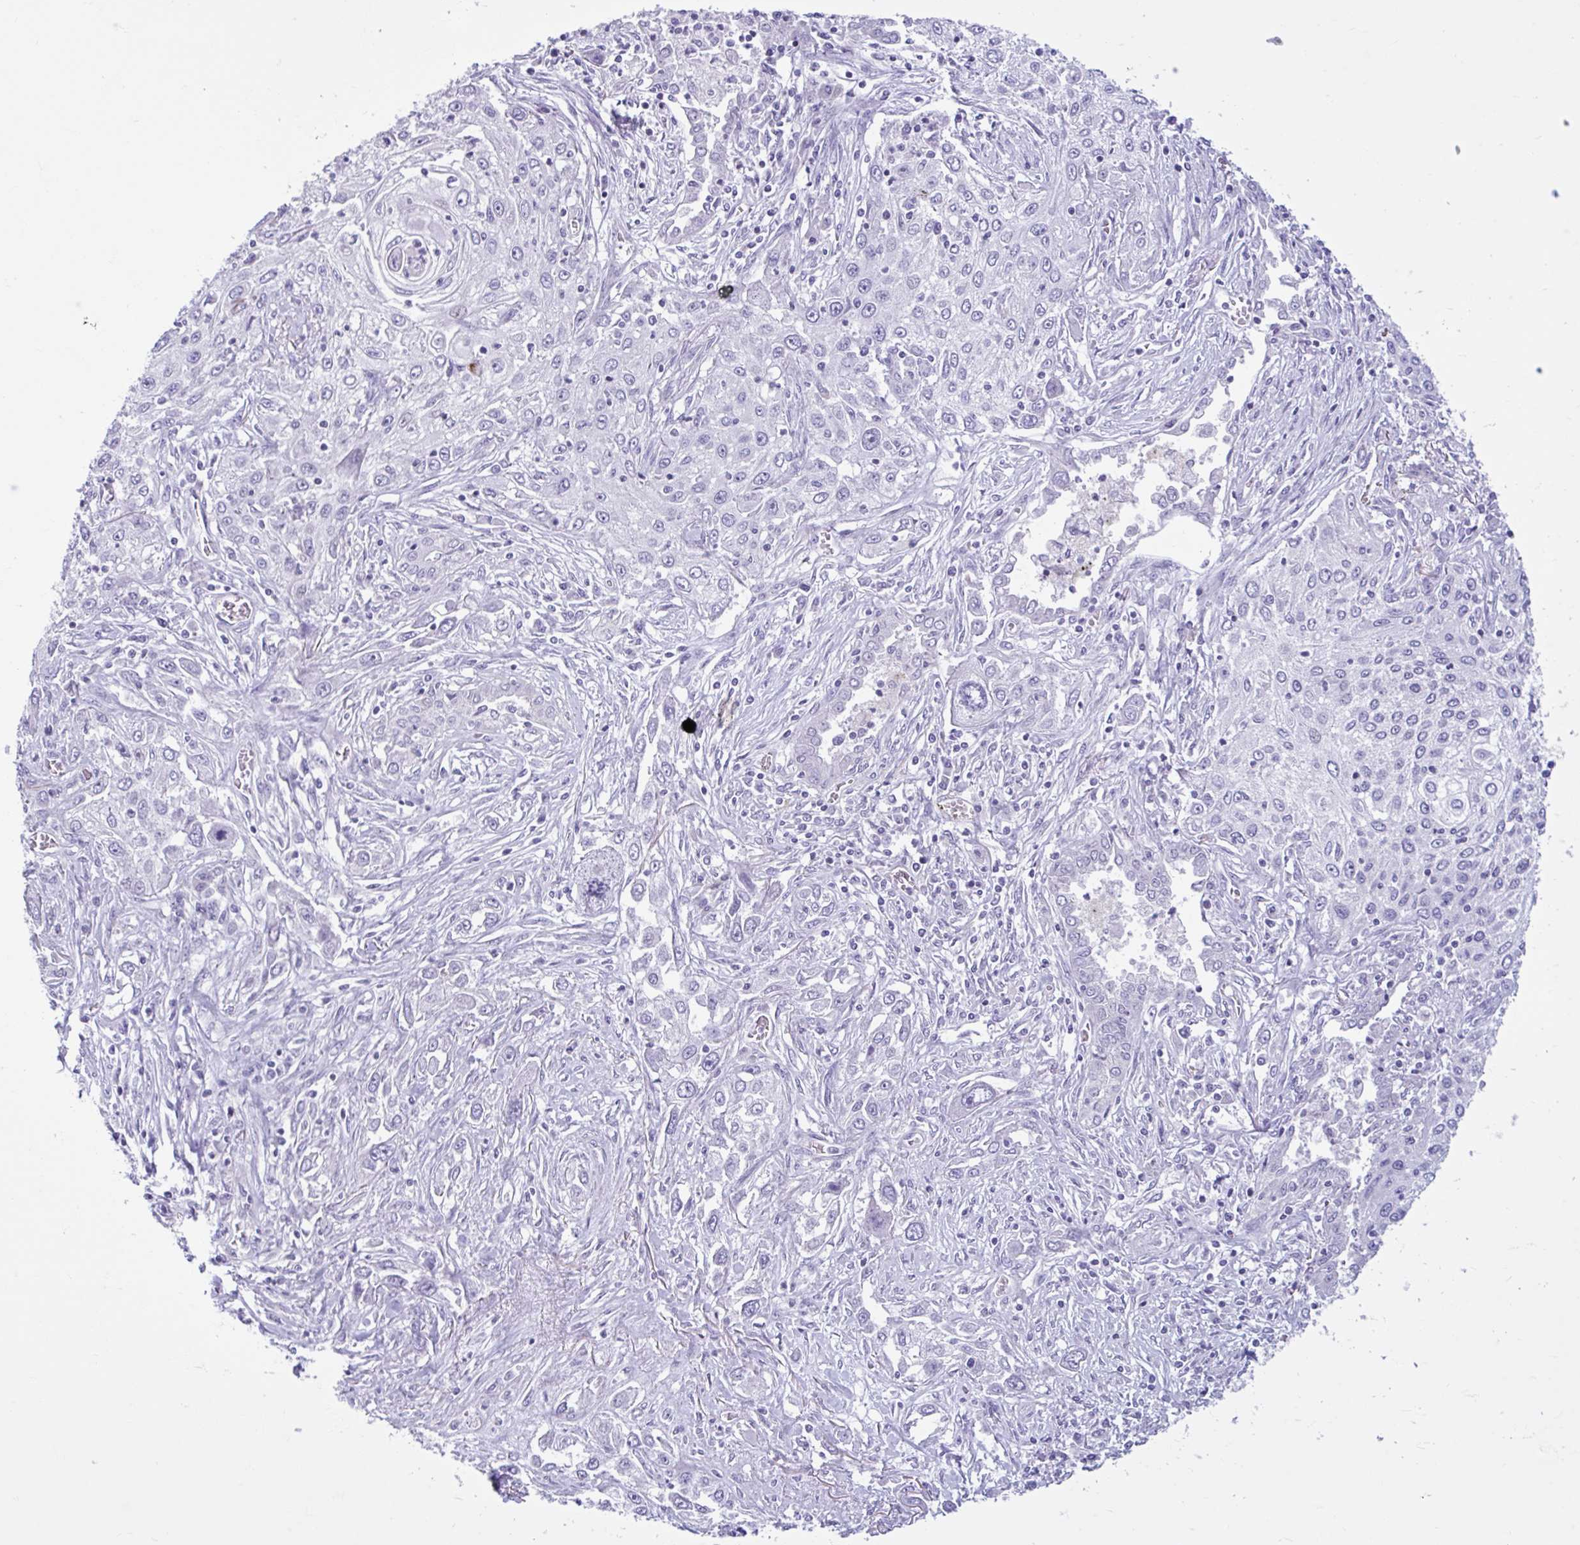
{"staining": {"intensity": "negative", "quantity": "none", "location": "none"}, "tissue": "lung cancer", "cell_type": "Tumor cells", "image_type": "cancer", "snomed": [{"axis": "morphology", "description": "Squamous cell carcinoma, NOS"}, {"axis": "topography", "description": "Lung"}], "caption": "Immunohistochemistry (IHC) of lung squamous cell carcinoma demonstrates no positivity in tumor cells. The staining is performed using DAB brown chromogen with nuclei counter-stained in using hematoxylin.", "gene": "FAM153A", "patient": {"sex": "female", "age": 69}}